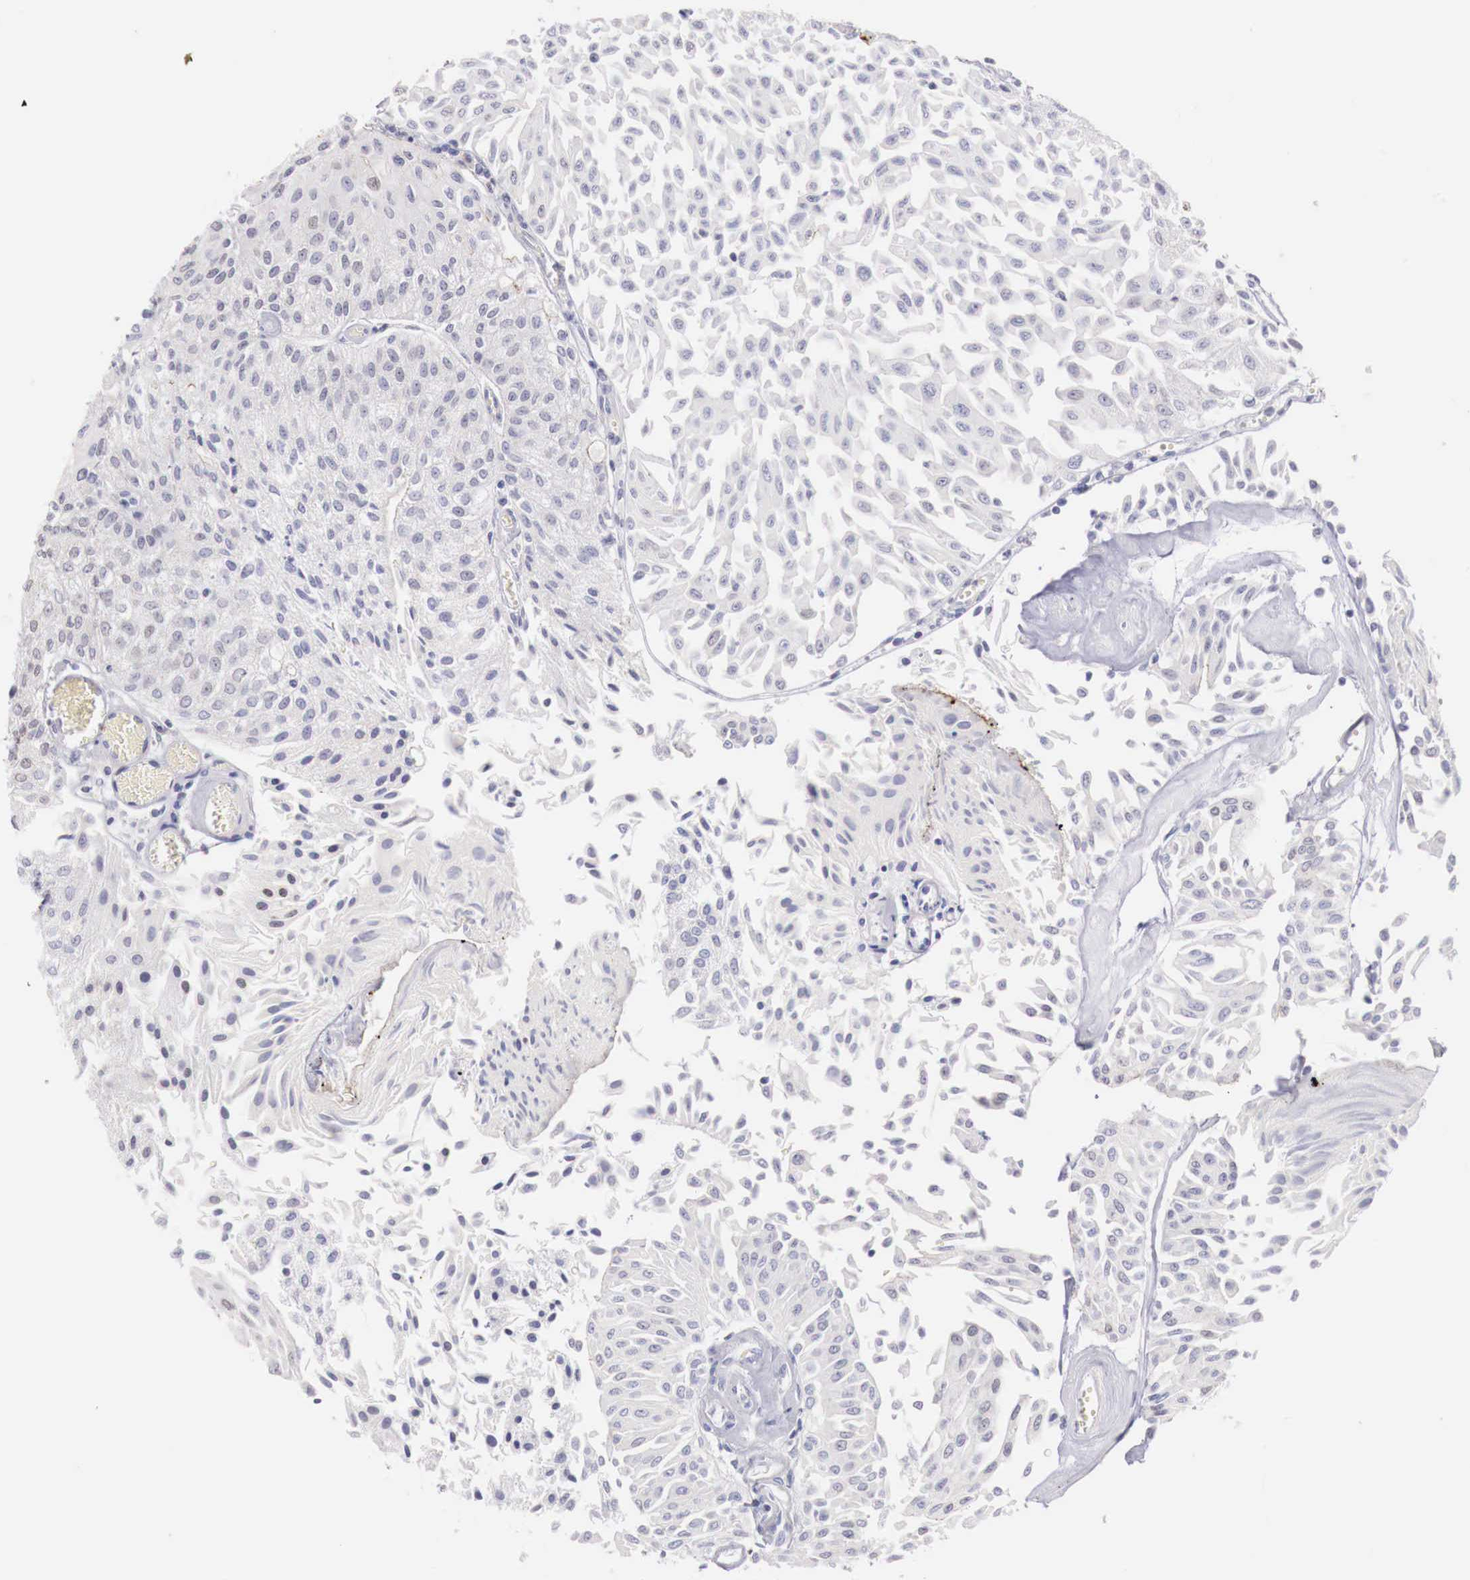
{"staining": {"intensity": "negative", "quantity": "none", "location": "none"}, "tissue": "urothelial cancer", "cell_type": "Tumor cells", "image_type": "cancer", "snomed": [{"axis": "morphology", "description": "Urothelial carcinoma, Low grade"}, {"axis": "topography", "description": "Urinary bladder"}], "caption": "Immunohistochemistry (IHC) micrograph of human urothelial cancer stained for a protein (brown), which shows no expression in tumor cells.", "gene": "TRIM13", "patient": {"sex": "male", "age": 86}}